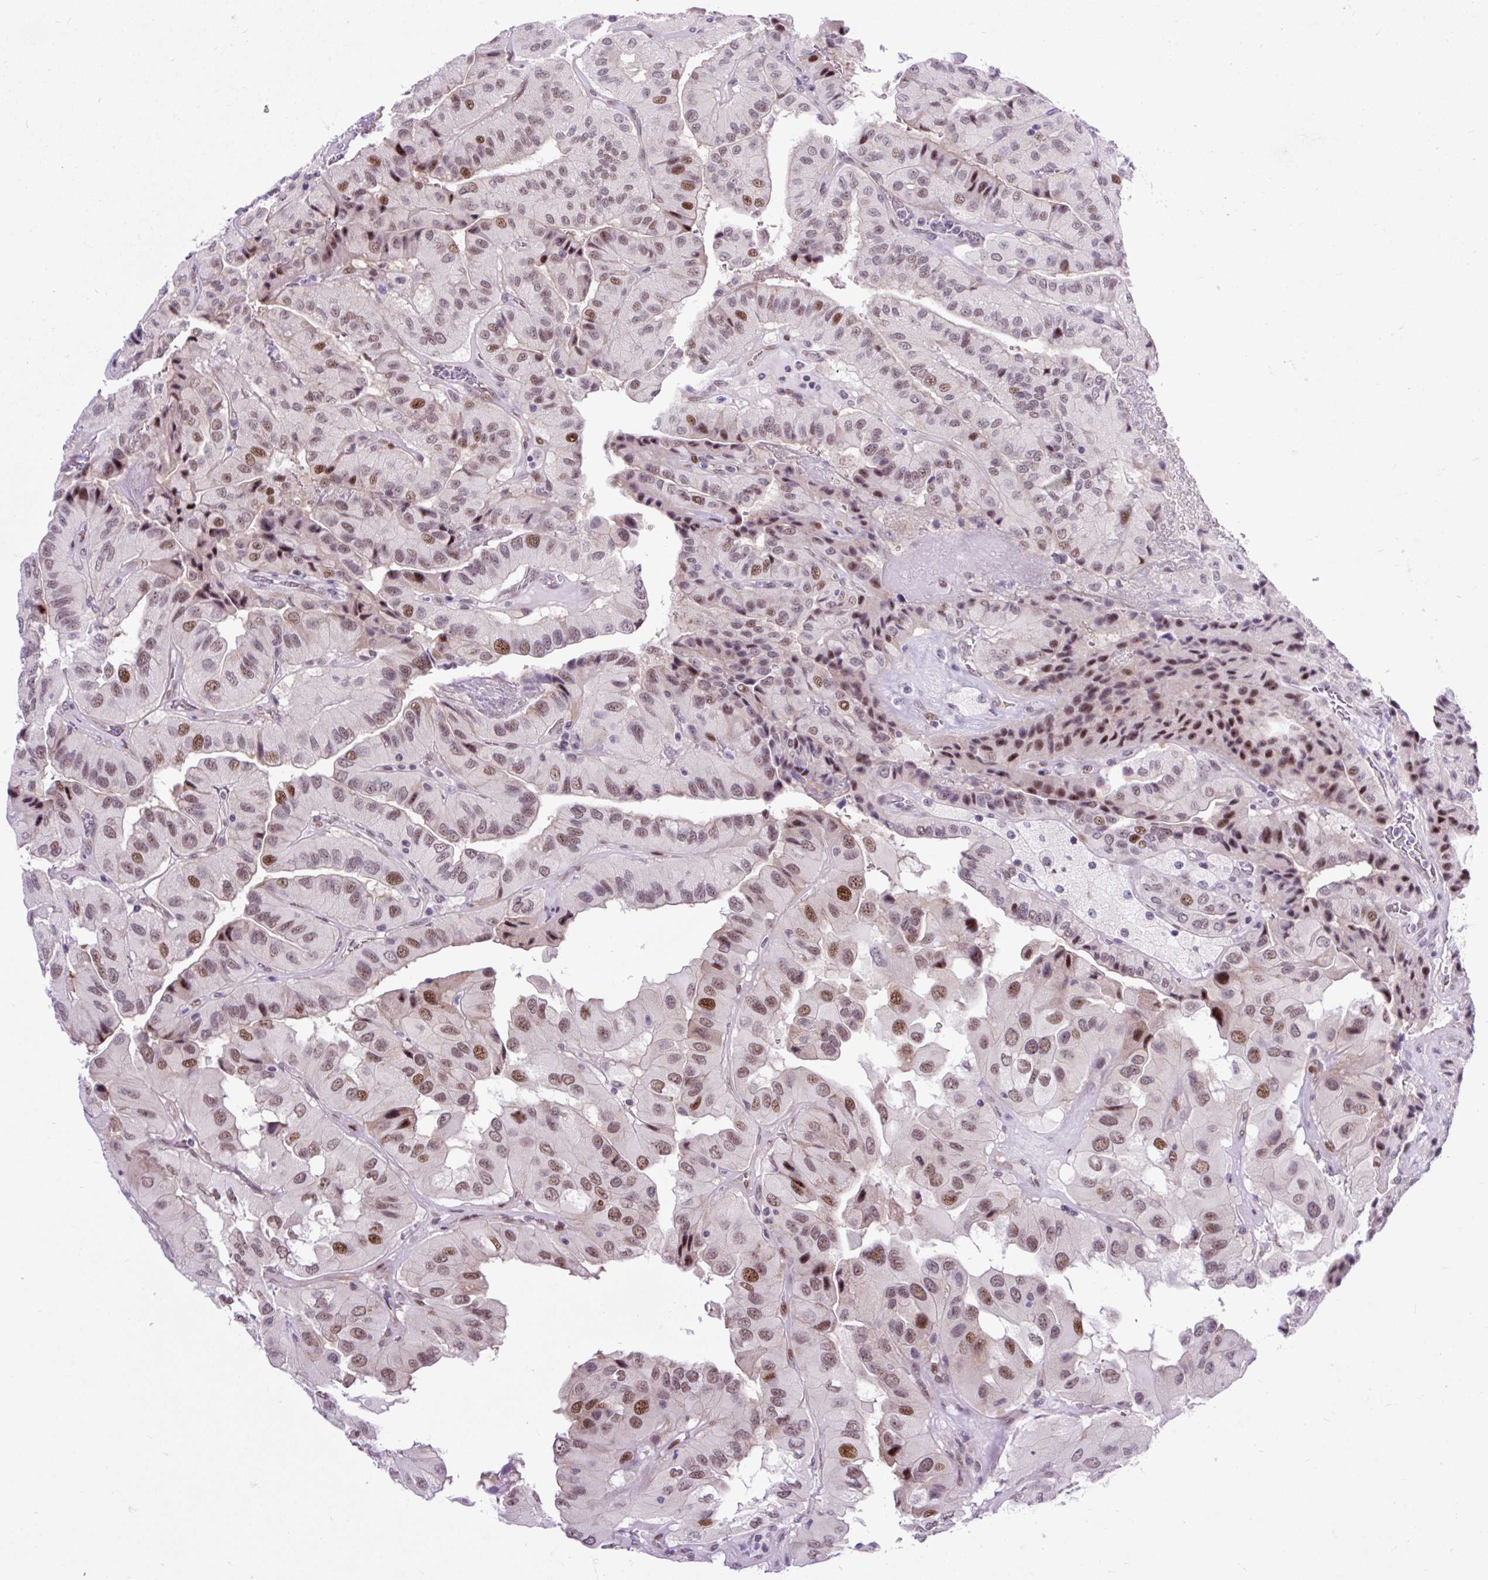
{"staining": {"intensity": "moderate", "quantity": ">75%", "location": "nuclear"}, "tissue": "thyroid cancer", "cell_type": "Tumor cells", "image_type": "cancer", "snomed": [{"axis": "morphology", "description": "Normal tissue, NOS"}, {"axis": "morphology", "description": "Papillary adenocarcinoma, NOS"}, {"axis": "topography", "description": "Thyroid gland"}], "caption": "There is medium levels of moderate nuclear staining in tumor cells of thyroid papillary adenocarcinoma, as demonstrated by immunohistochemical staining (brown color).", "gene": "CLK2", "patient": {"sex": "female", "age": 59}}